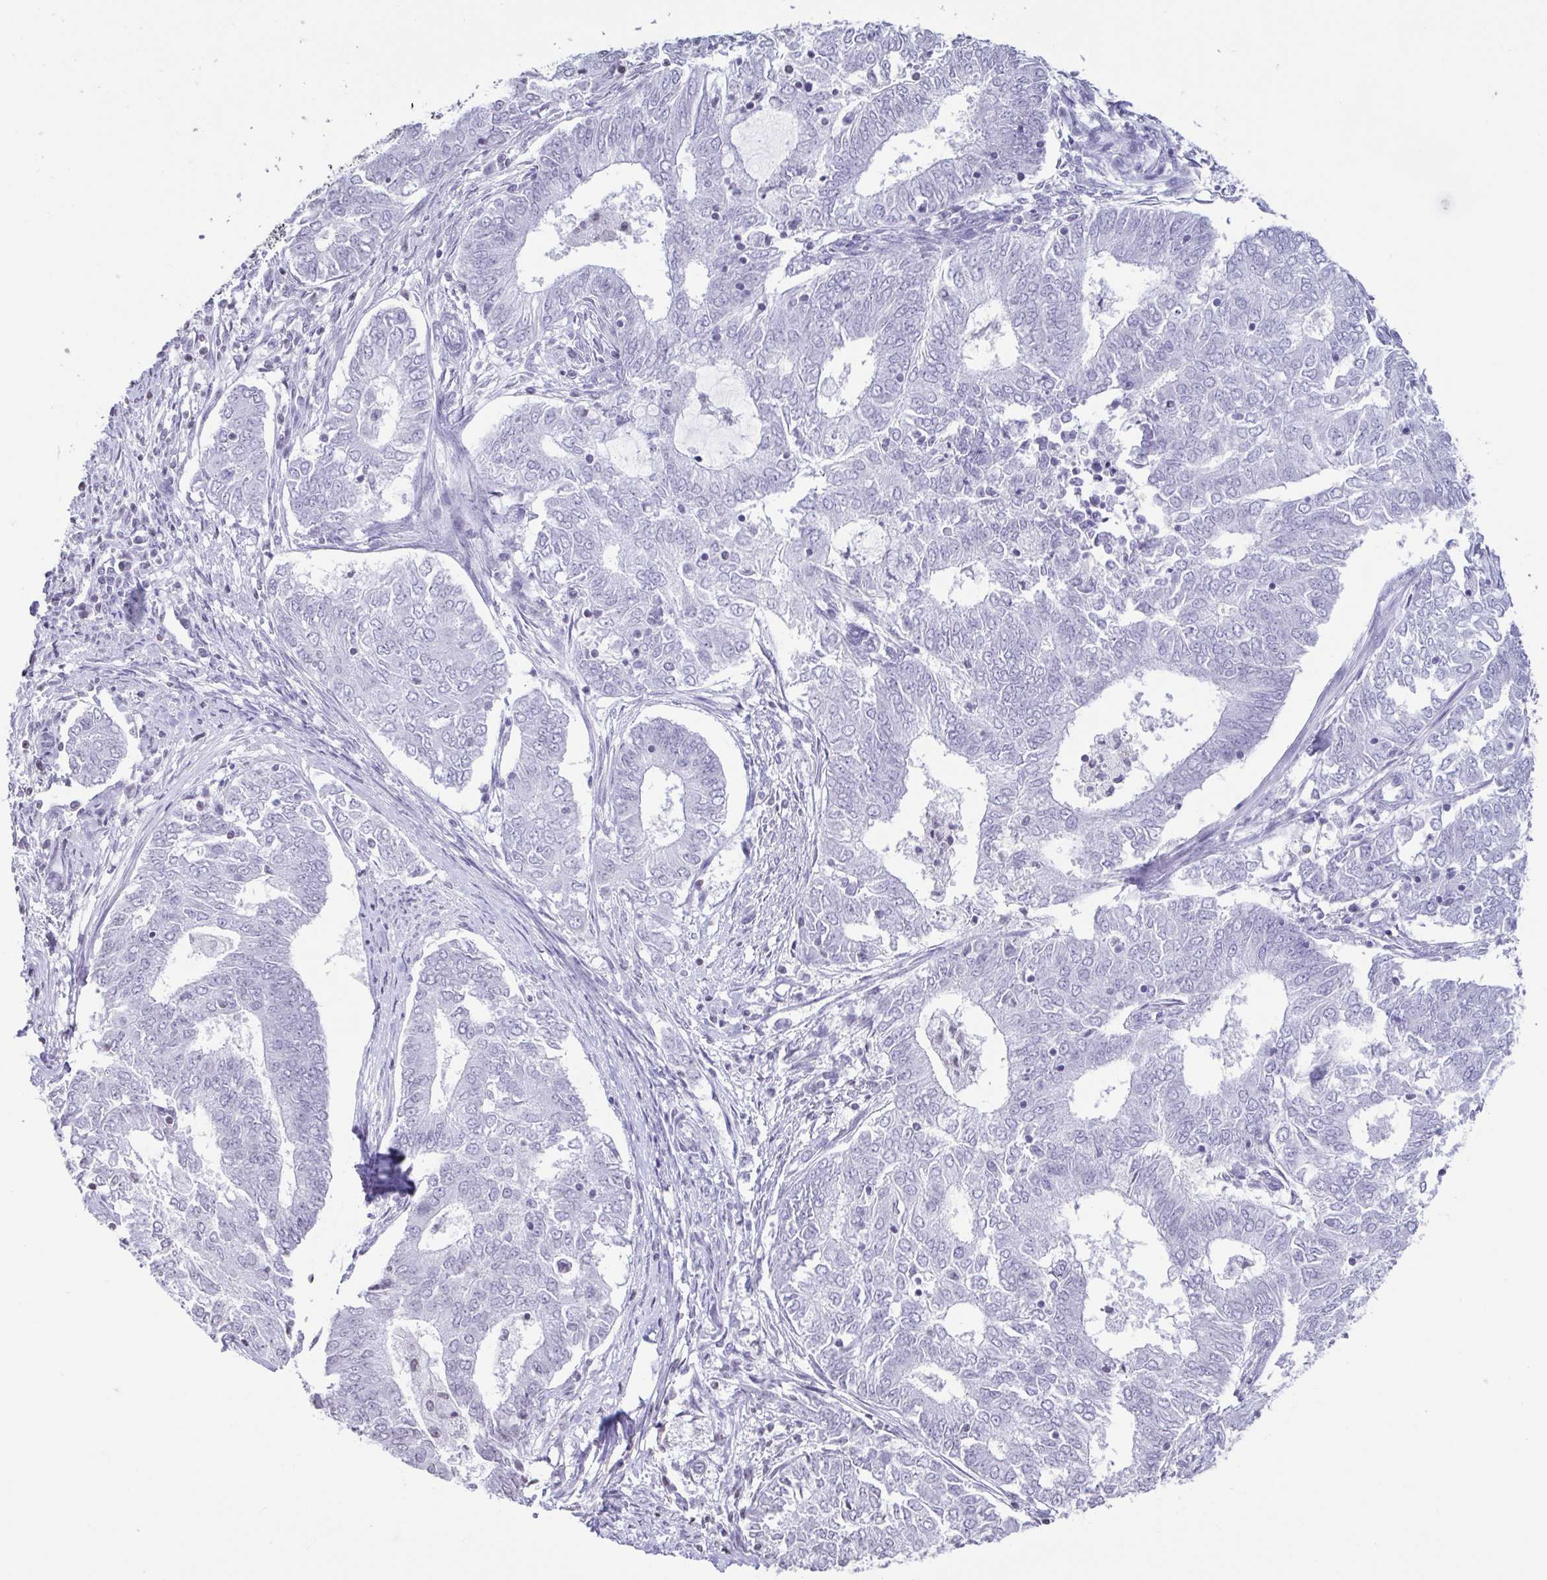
{"staining": {"intensity": "negative", "quantity": "none", "location": "none"}, "tissue": "endometrial cancer", "cell_type": "Tumor cells", "image_type": "cancer", "snomed": [{"axis": "morphology", "description": "Adenocarcinoma, NOS"}, {"axis": "topography", "description": "Endometrium"}], "caption": "This is an immunohistochemistry micrograph of human endometrial cancer (adenocarcinoma). There is no expression in tumor cells.", "gene": "VCY1B", "patient": {"sex": "female", "age": 62}}